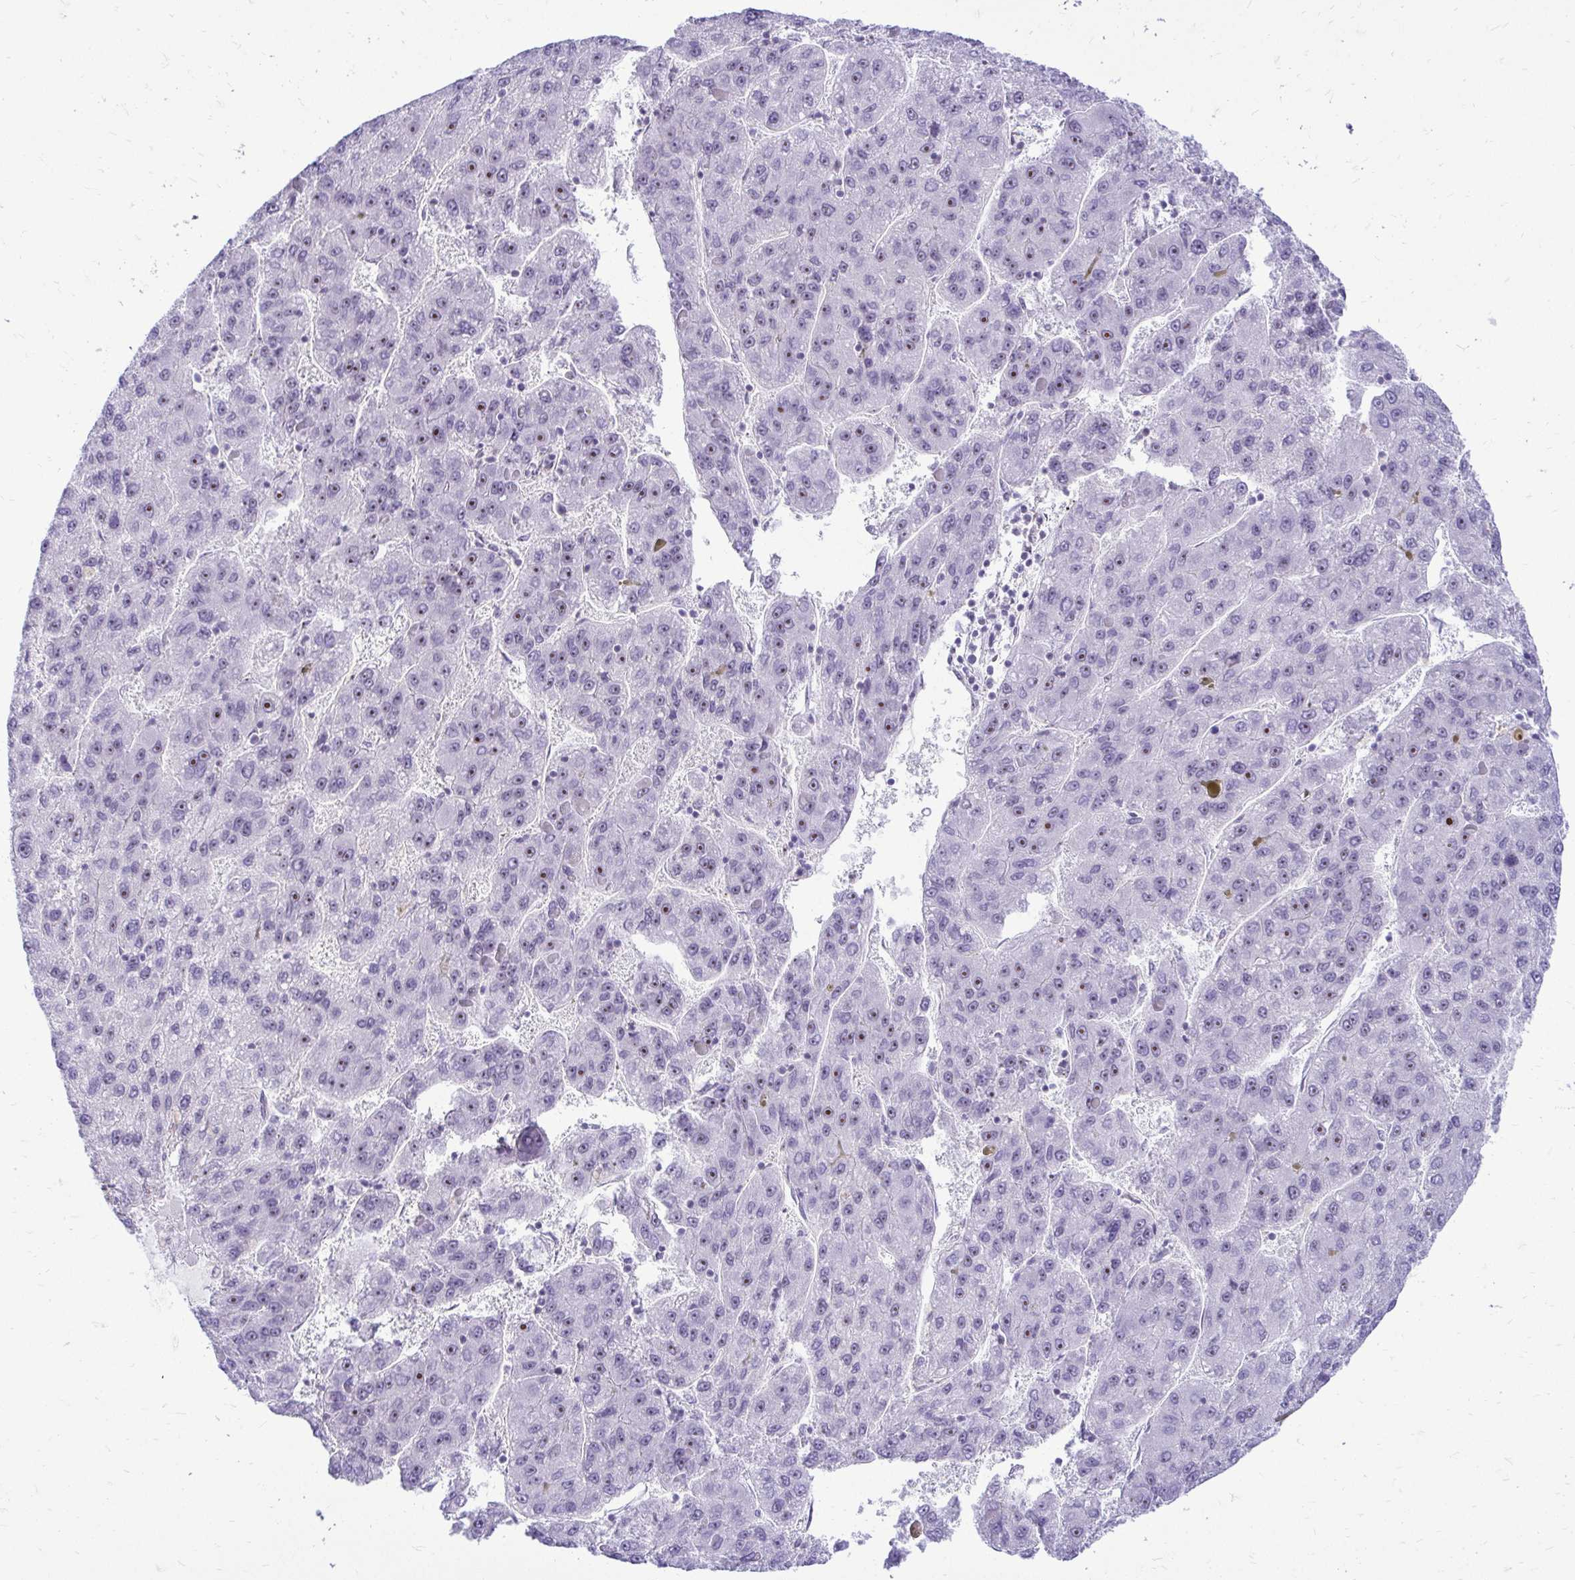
{"staining": {"intensity": "moderate", "quantity": "<25%", "location": "nuclear"}, "tissue": "liver cancer", "cell_type": "Tumor cells", "image_type": "cancer", "snomed": [{"axis": "morphology", "description": "Carcinoma, Hepatocellular, NOS"}, {"axis": "topography", "description": "Liver"}], "caption": "Liver hepatocellular carcinoma stained for a protein demonstrates moderate nuclear positivity in tumor cells. Using DAB (3,3'-diaminobenzidine) (brown) and hematoxylin (blue) stains, captured at high magnification using brightfield microscopy.", "gene": "NIFK", "patient": {"sex": "female", "age": 82}}